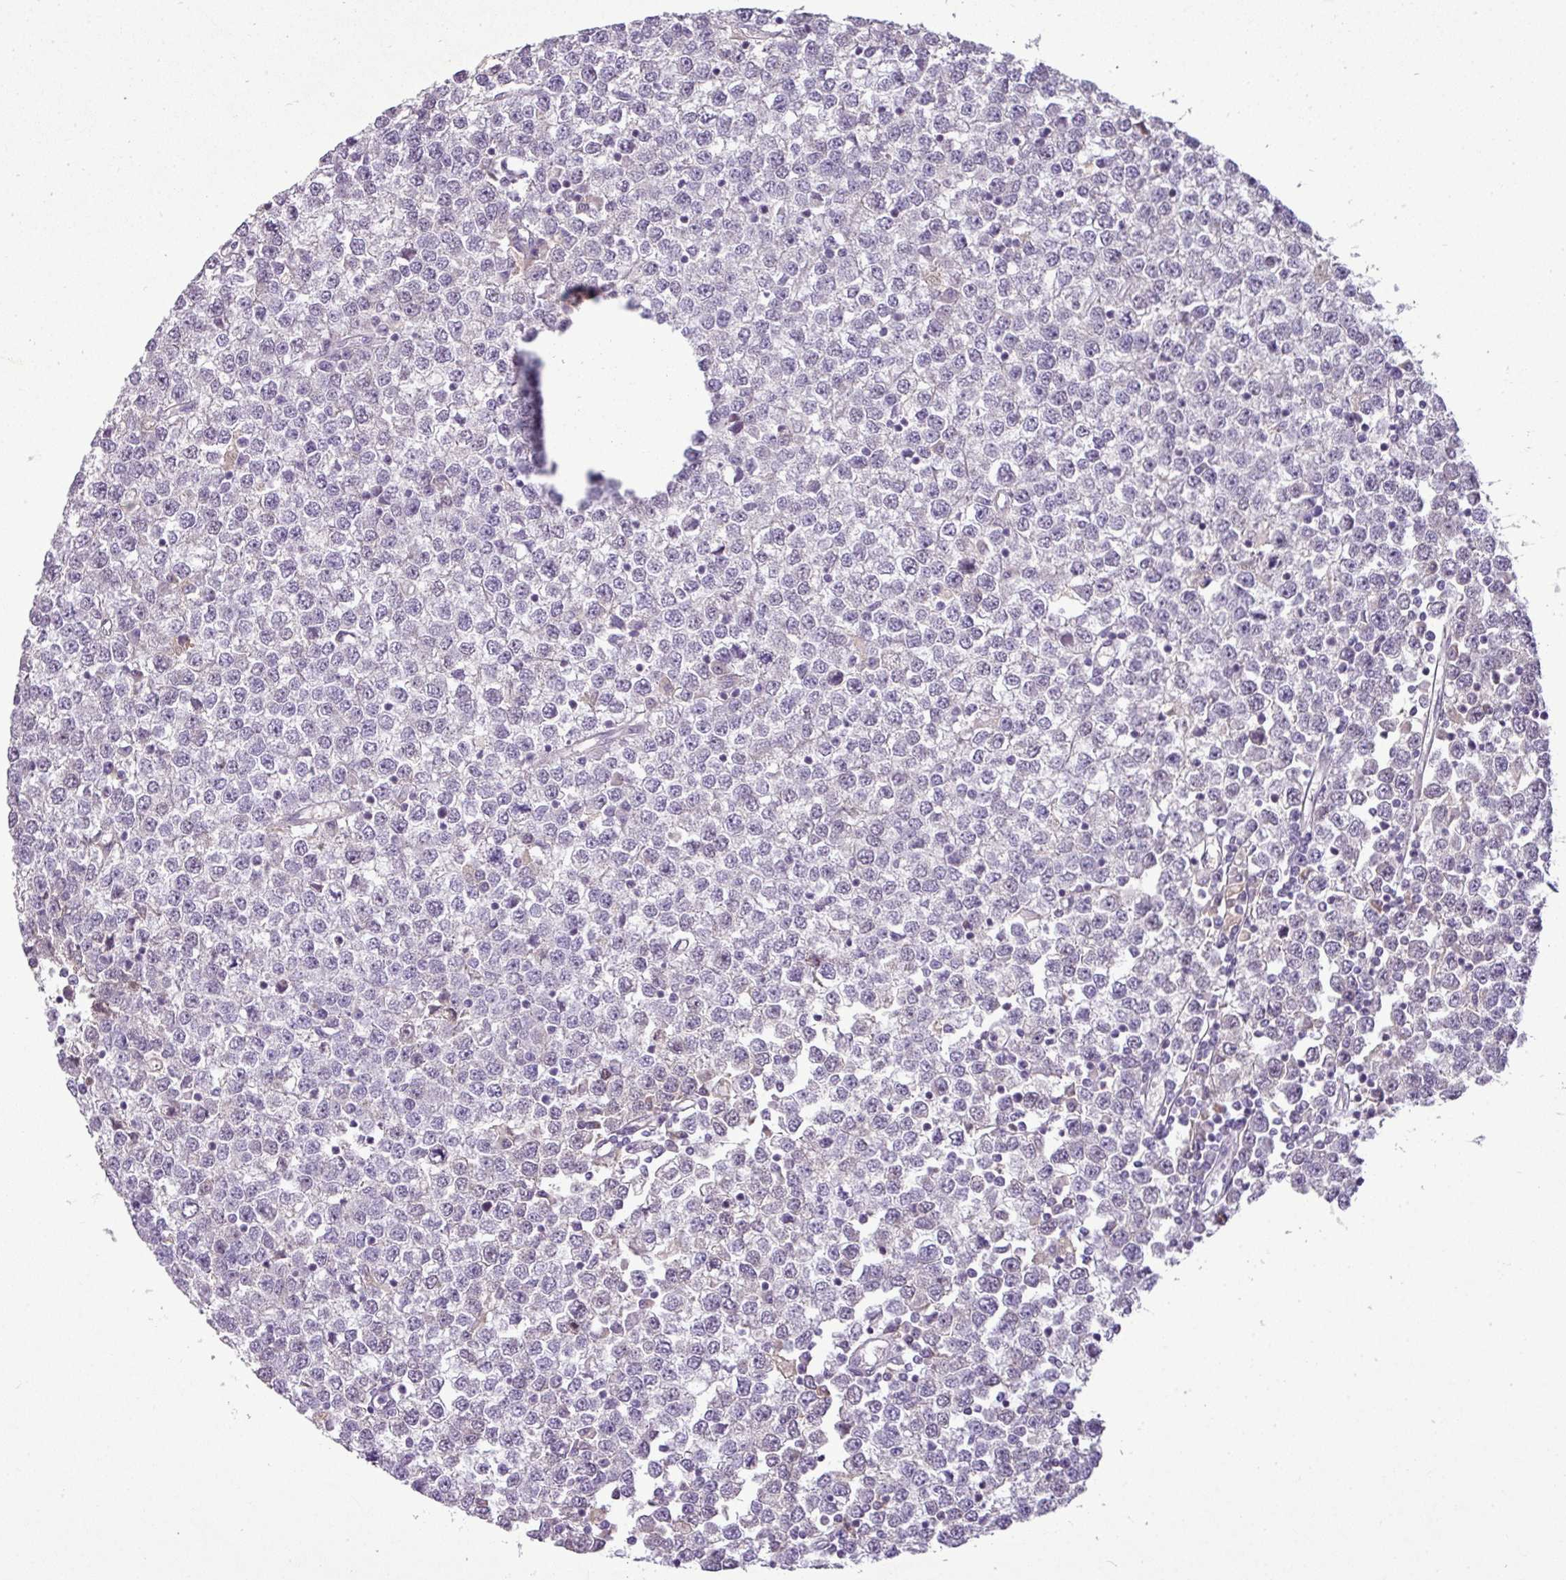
{"staining": {"intensity": "negative", "quantity": "none", "location": "none"}, "tissue": "testis cancer", "cell_type": "Tumor cells", "image_type": "cancer", "snomed": [{"axis": "morphology", "description": "Seminoma, NOS"}, {"axis": "topography", "description": "Testis"}], "caption": "A high-resolution image shows immunohistochemistry staining of testis seminoma, which shows no significant staining in tumor cells.", "gene": "C4B", "patient": {"sex": "male", "age": 65}}